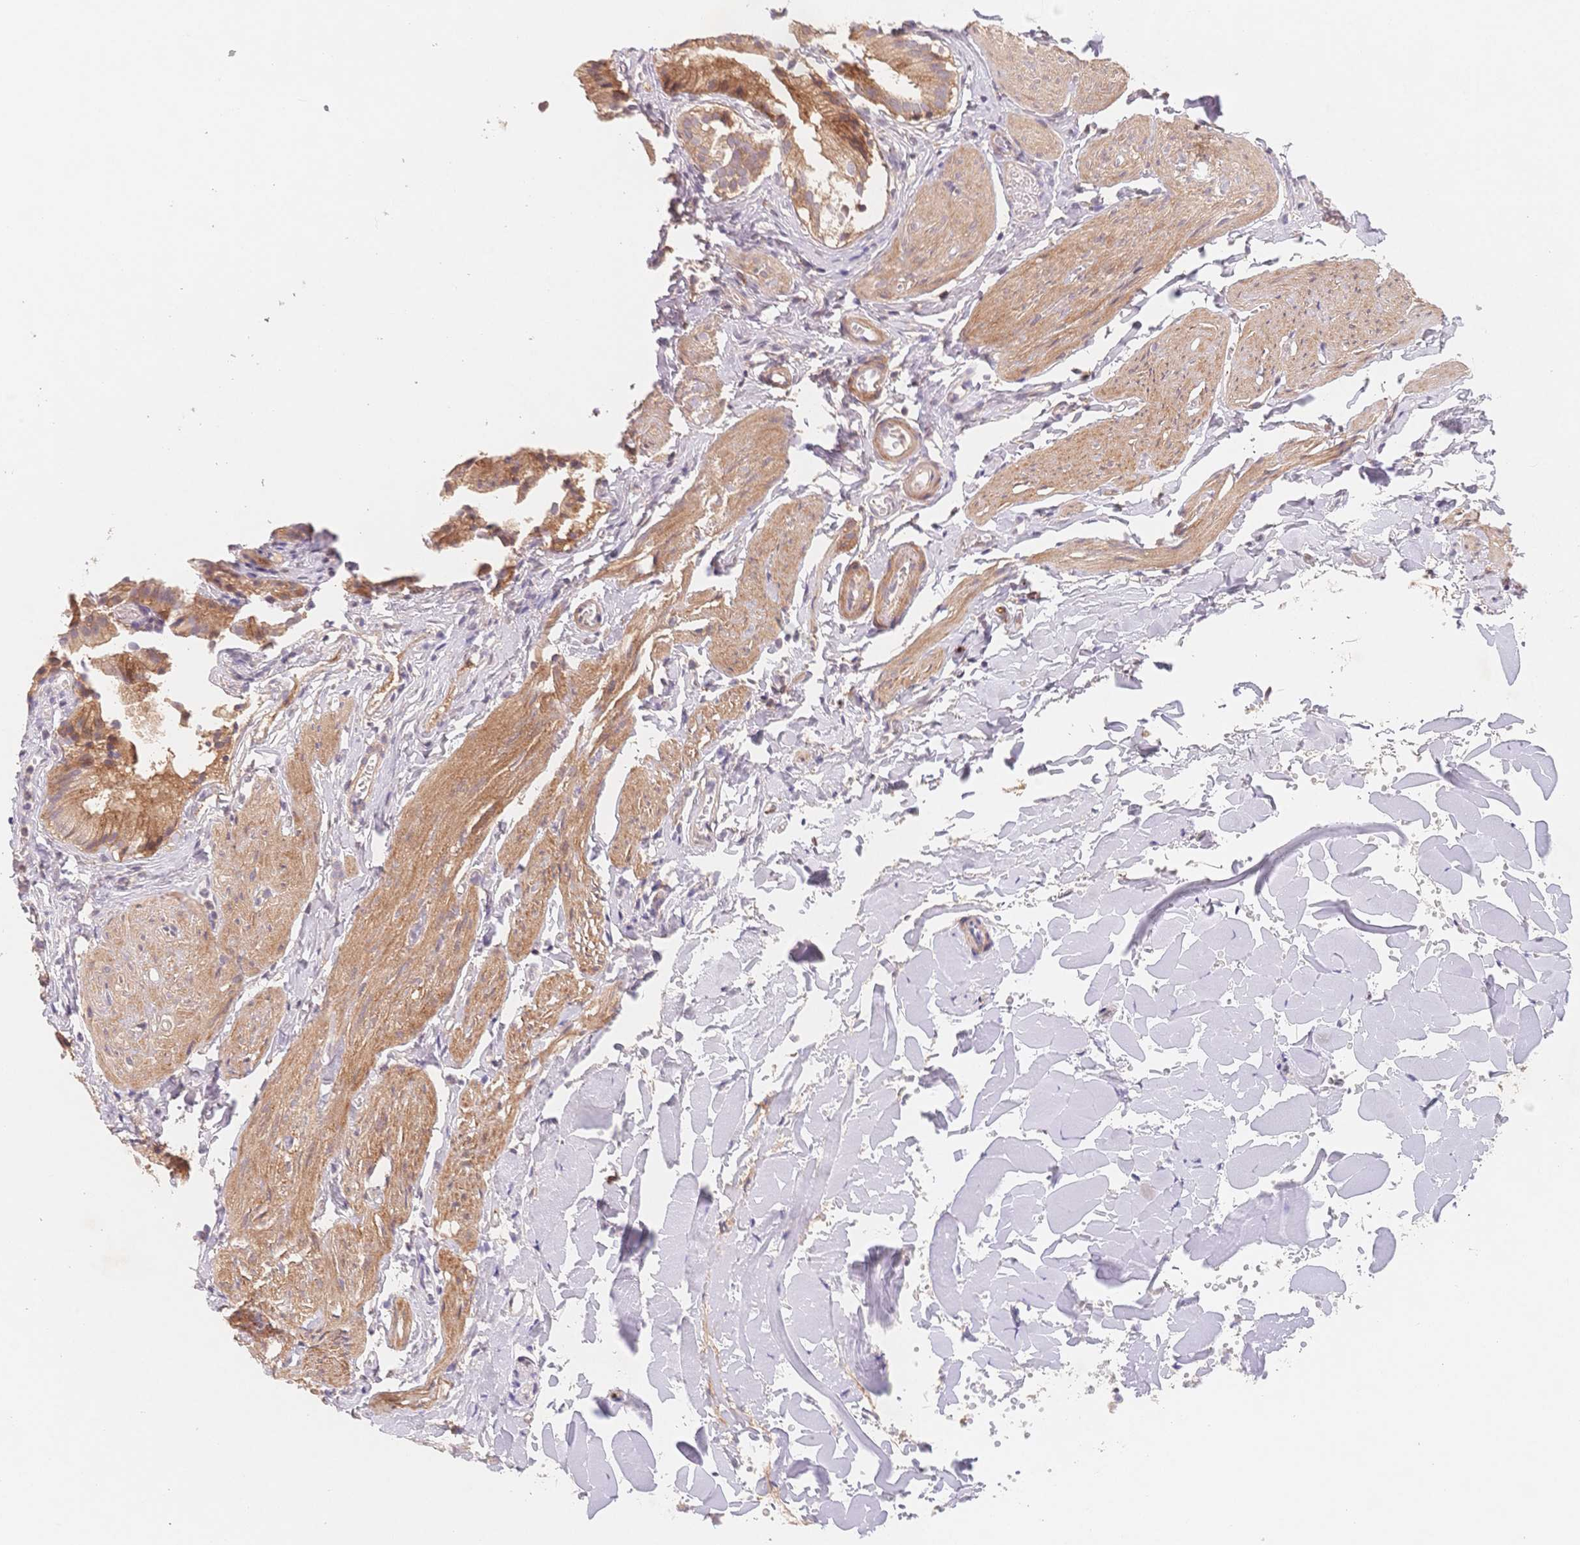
{"staining": {"intensity": "moderate", "quantity": ">75%", "location": "cytoplasmic/membranous"}, "tissue": "gallbladder", "cell_type": "Glandular cells", "image_type": "normal", "snomed": [{"axis": "morphology", "description": "Normal tissue, NOS"}, {"axis": "topography", "description": "Gallbladder"}], "caption": "Immunohistochemistry (IHC) image of unremarkable gallbladder: human gallbladder stained using immunohistochemistry (IHC) shows medium levels of moderate protein expression localized specifically in the cytoplasmic/membranous of glandular cells, appearing as a cytoplasmic/membranous brown color.", "gene": "C12orf75", "patient": {"sex": "female", "age": 47}}